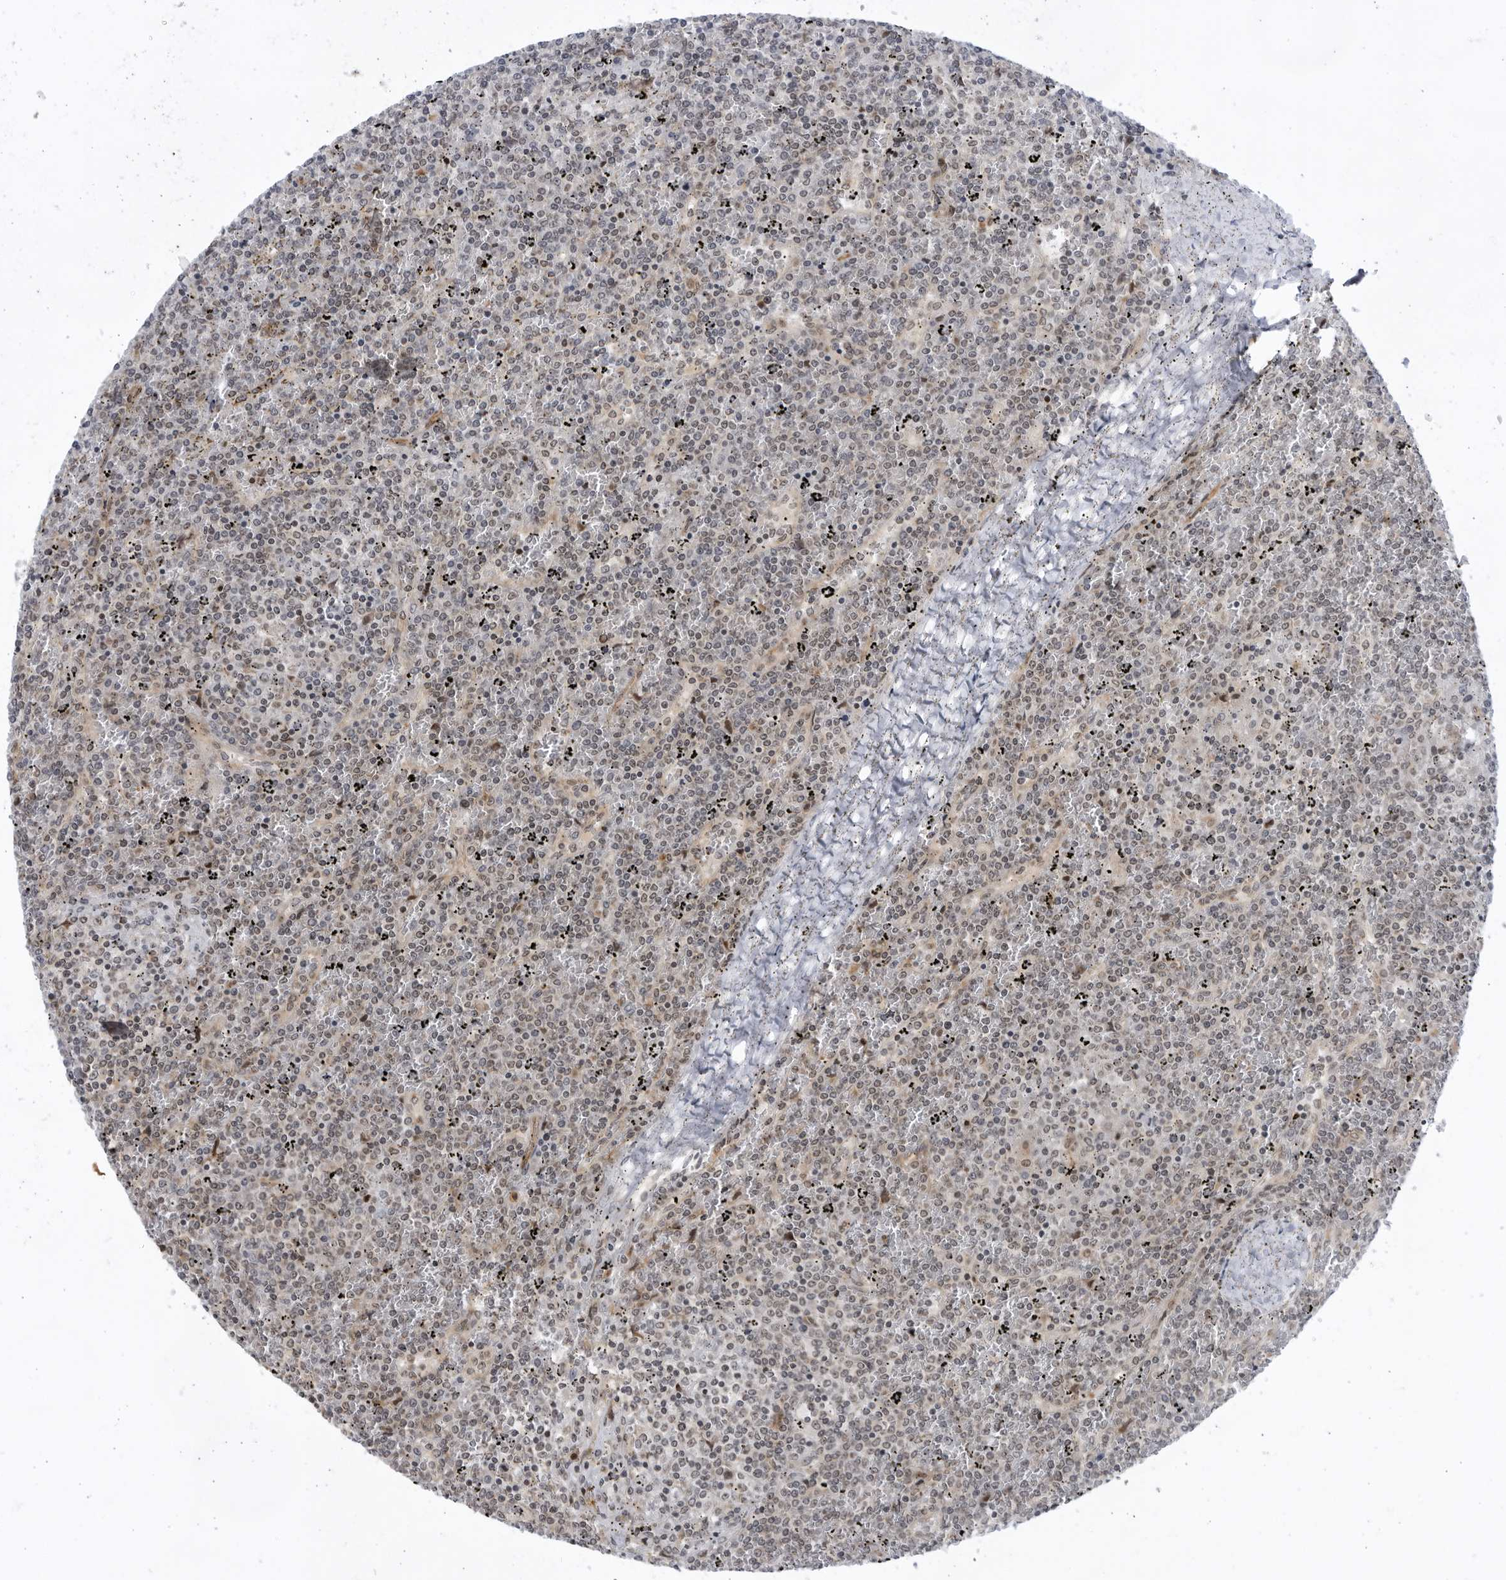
{"staining": {"intensity": "weak", "quantity": "<25%", "location": "nuclear"}, "tissue": "lymphoma", "cell_type": "Tumor cells", "image_type": "cancer", "snomed": [{"axis": "morphology", "description": "Malignant lymphoma, non-Hodgkin's type, Low grade"}, {"axis": "topography", "description": "Spleen"}], "caption": "Immunohistochemistry (IHC) micrograph of lymphoma stained for a protein (brown), which shows no expression in tumor cells.", "gene": "ITGB3BP", "patient": {"sex": "female", "age": 19}}